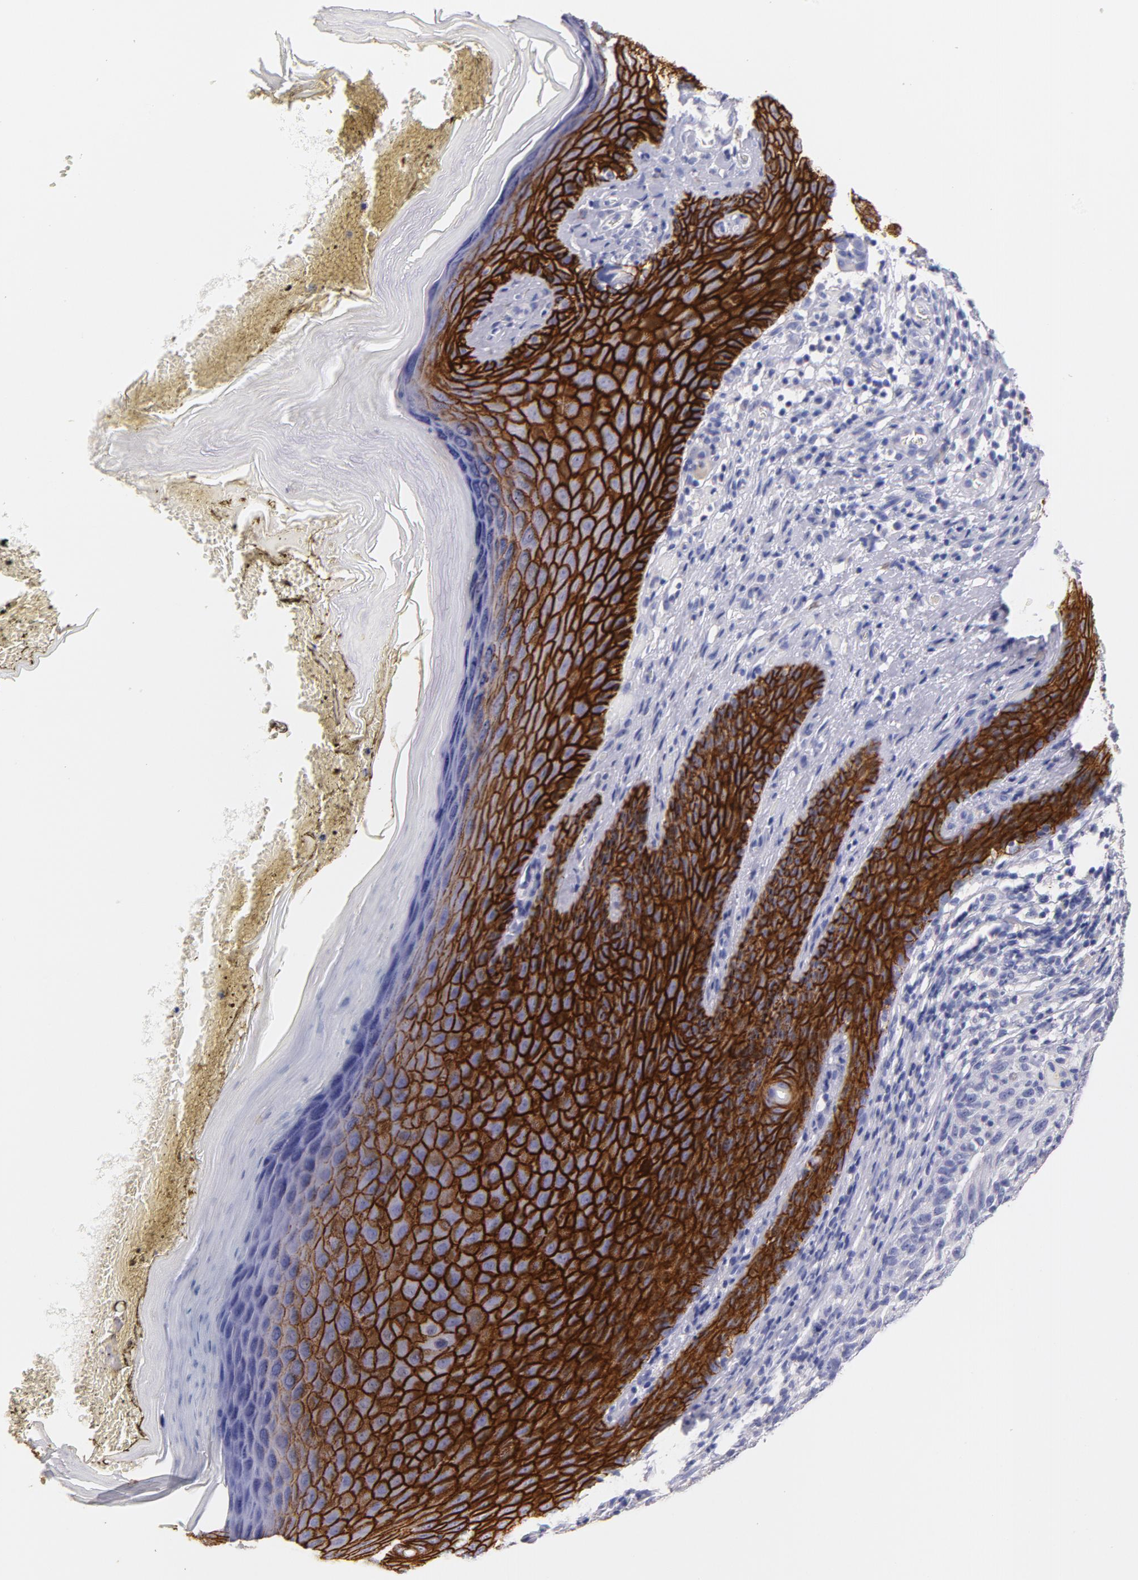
{"staining": {"intensity": "negative", "quantity": "none", "location": "none"}, "tissue": "melanoma", "cell_type": "Tumor cells", "image_type": "cancer", "snomed": [{"axis": "morphology", "description": "Malignant melanoma, NOS"}, {"axis": "topography", "description": "Skin"}], "caption": "A photomicrograph of human malignant melanoma is negative for staining in tumor cells. Nuclei are stained in blue.", "gene": "CD44", "patient": {"sex": "male", "age": 76}}